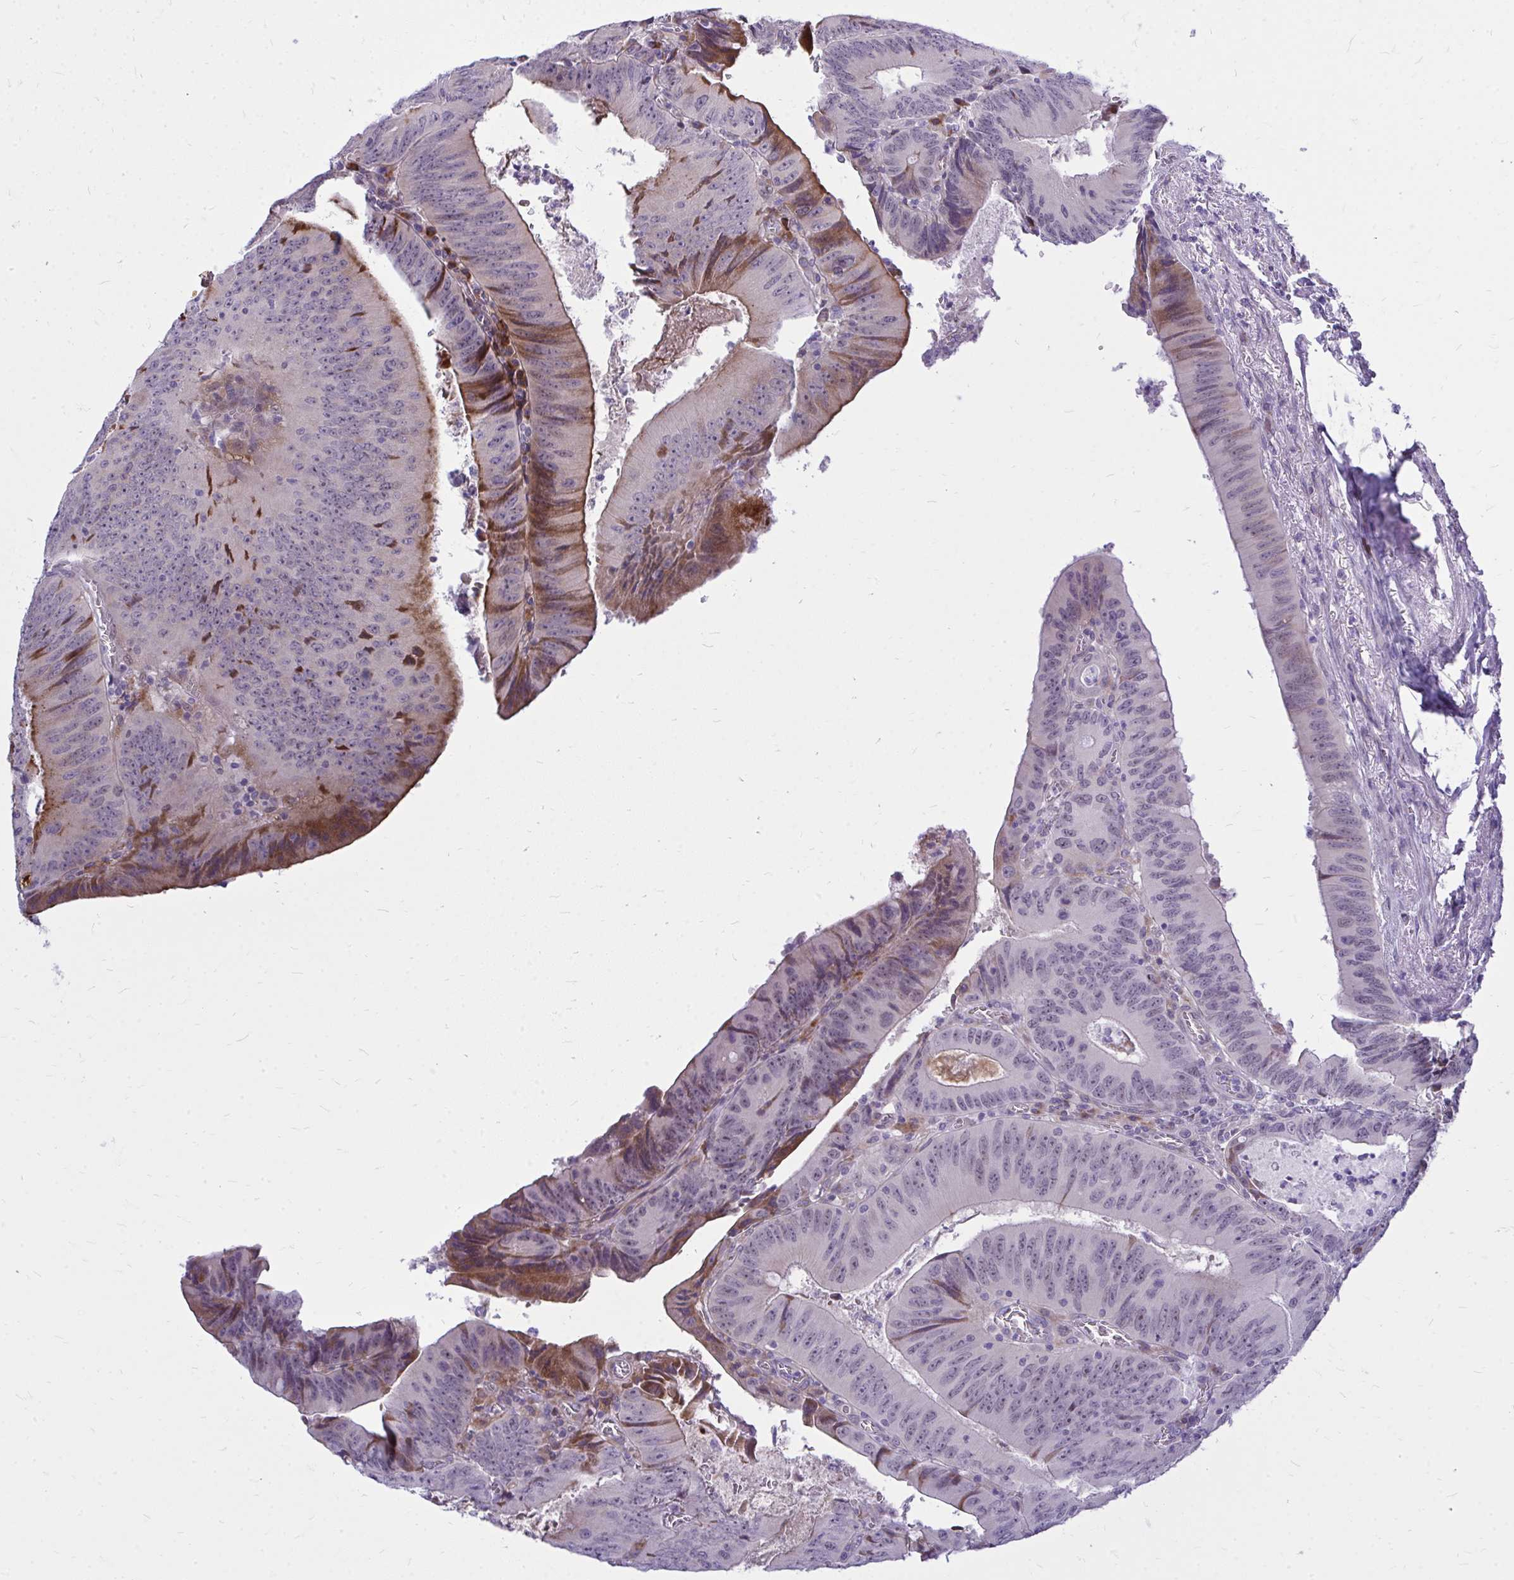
{"staining": {"intensity": "moderate", "quantity": "<25%", "location": "cytoplasmic/membranous"}, "tissue": "colorectal cancer", "cell_type": "Tumor cells", "image_type": "cancer", "snomed": [{"axis": "morphology", "description": "Adenocarcinoma, NOS"}, {"axis": "topography", "description": "Rectum"}], "caption": "A high-resolution micrograph shows IHC staining of colorectal cancer (adenocarcinoma), which reveals moderate cytoplasmic/membranous positivity in approximately <25% of tumor cells. Nuclei are stained in blue.", "gene": "ZSCAN25", "patient": {"sex": "female", "age": 72}}